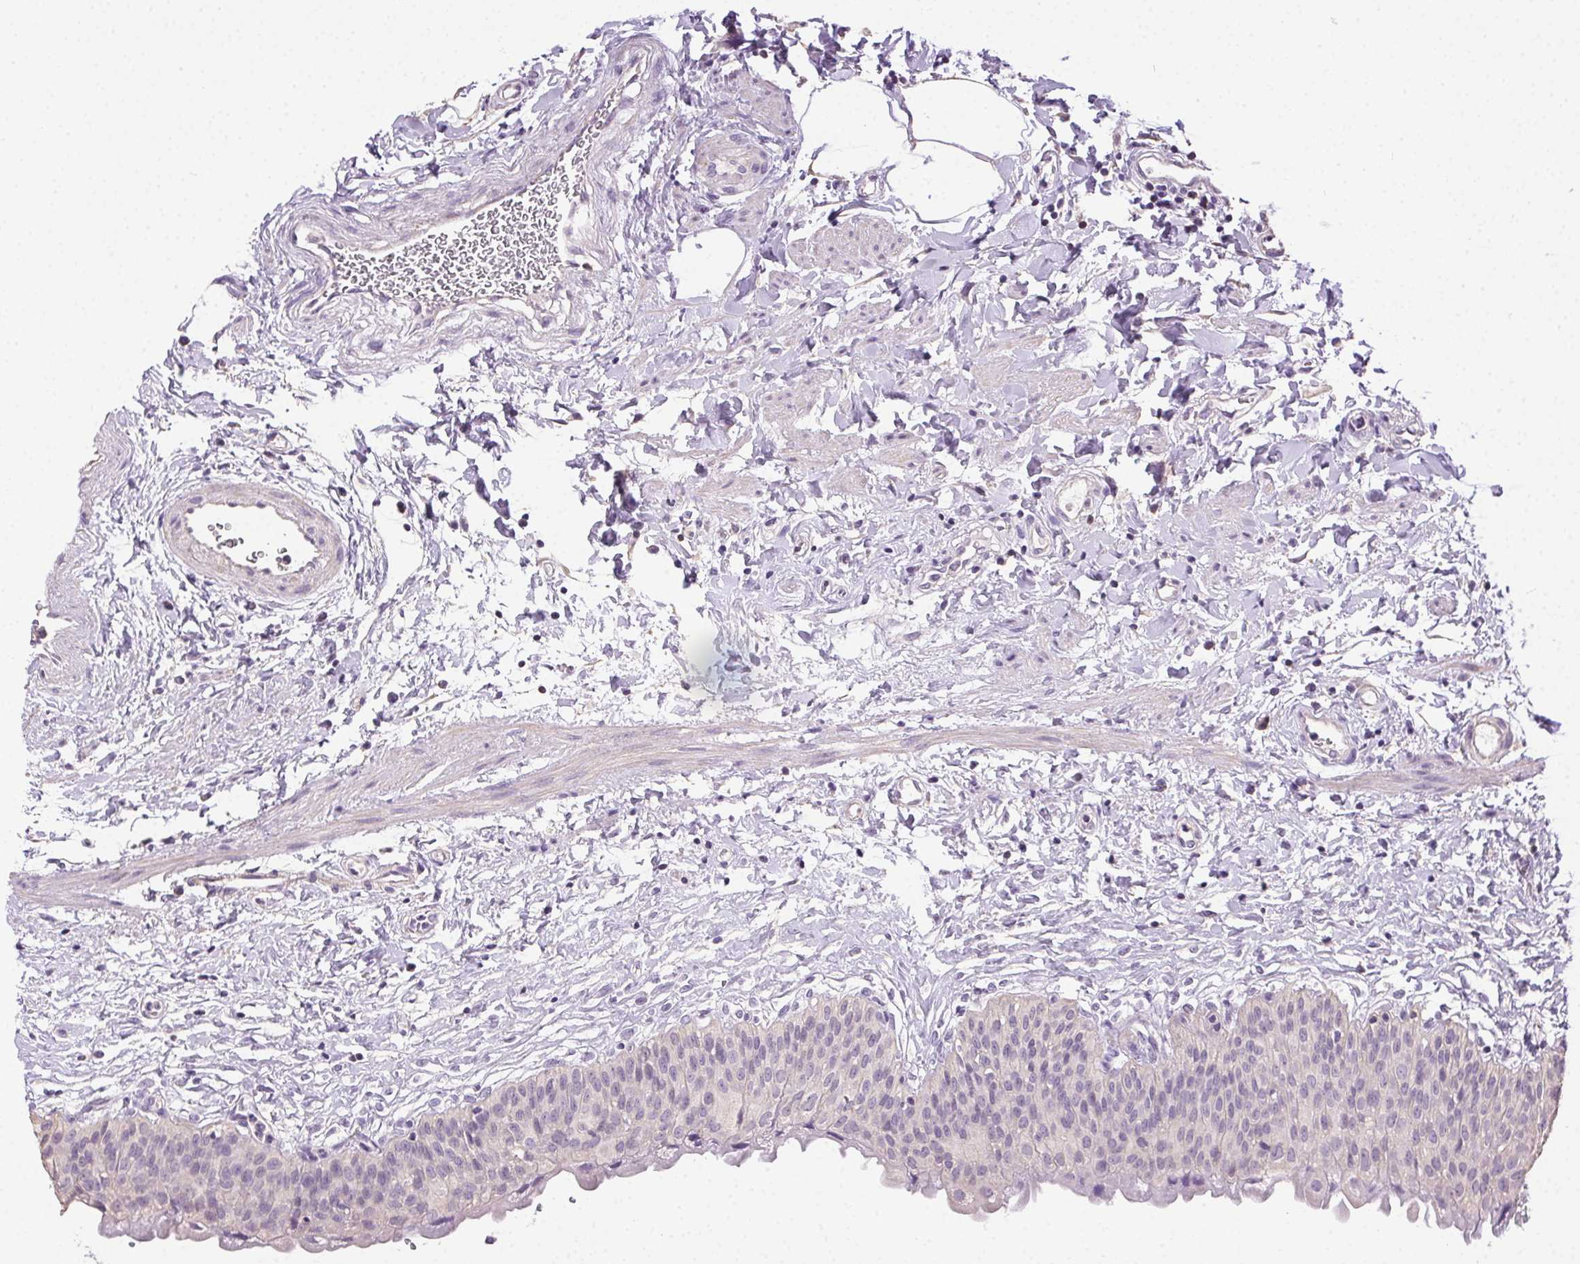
{"staining": {"intensity": "negative", "quantity": "none", "location": "none"}, "tissue": "urinary bladder", "cell_type": "Urothelial cells", "image_type": "normal", "snomed": [{"axis": "morphology", "description": "Normal tissue, NOS"}, {"axis": "topography", "description": "Urinary bladder"}], "caption": "The histopathology image exhibits no significant expression in urothelial cells of urinary bladder.", "gene": "SYCE2", "patient": {"sex": "male", "age": 55}}